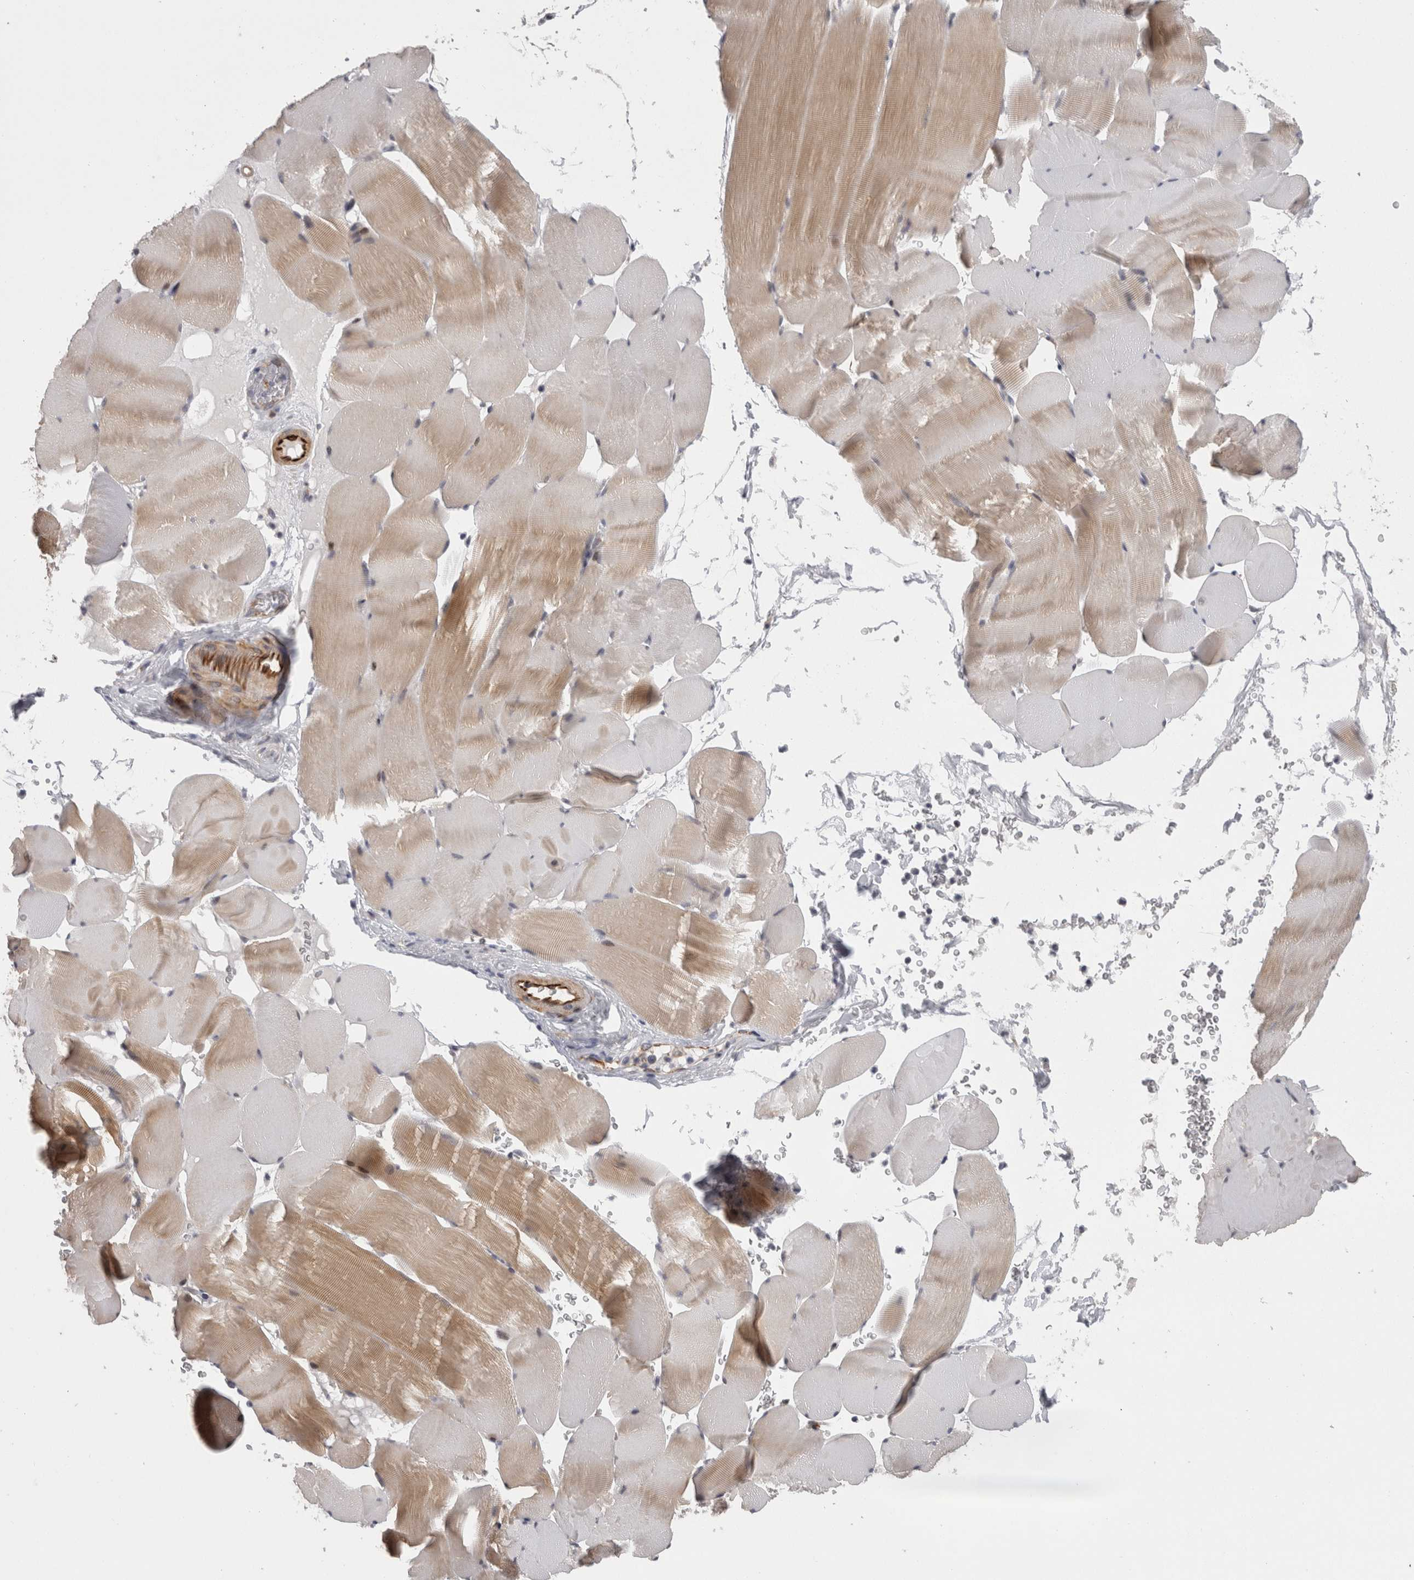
{"staining": {"intensity": "weak", "quantity": "25%-75%", "location": "cytoplasmic/membranous"}, "tissue": "skeletal muscle", "cell_type": "Myocytes", "image_type": "normal", "snomed": [{"axis": "morphology", "description": "Normal tissue, NOS"}, {"axis": "topography", "description": "Skeletal muscle"}], "caption": "A high-resolution image shows immunohistochemistry (IHC) staining of benign skeletal muscle, which exhibits weak cytoplasmic/membranous expression in about 25%-75% of myocytes. The staining is performed using DAB (3,3'-diaminobenzidine) brown chromogen to label protein expression. The nuclei are counter-stained blue using hematoxylin.", "gene": "RMDN1", "patient": {"sex": "male", "age": 62}}